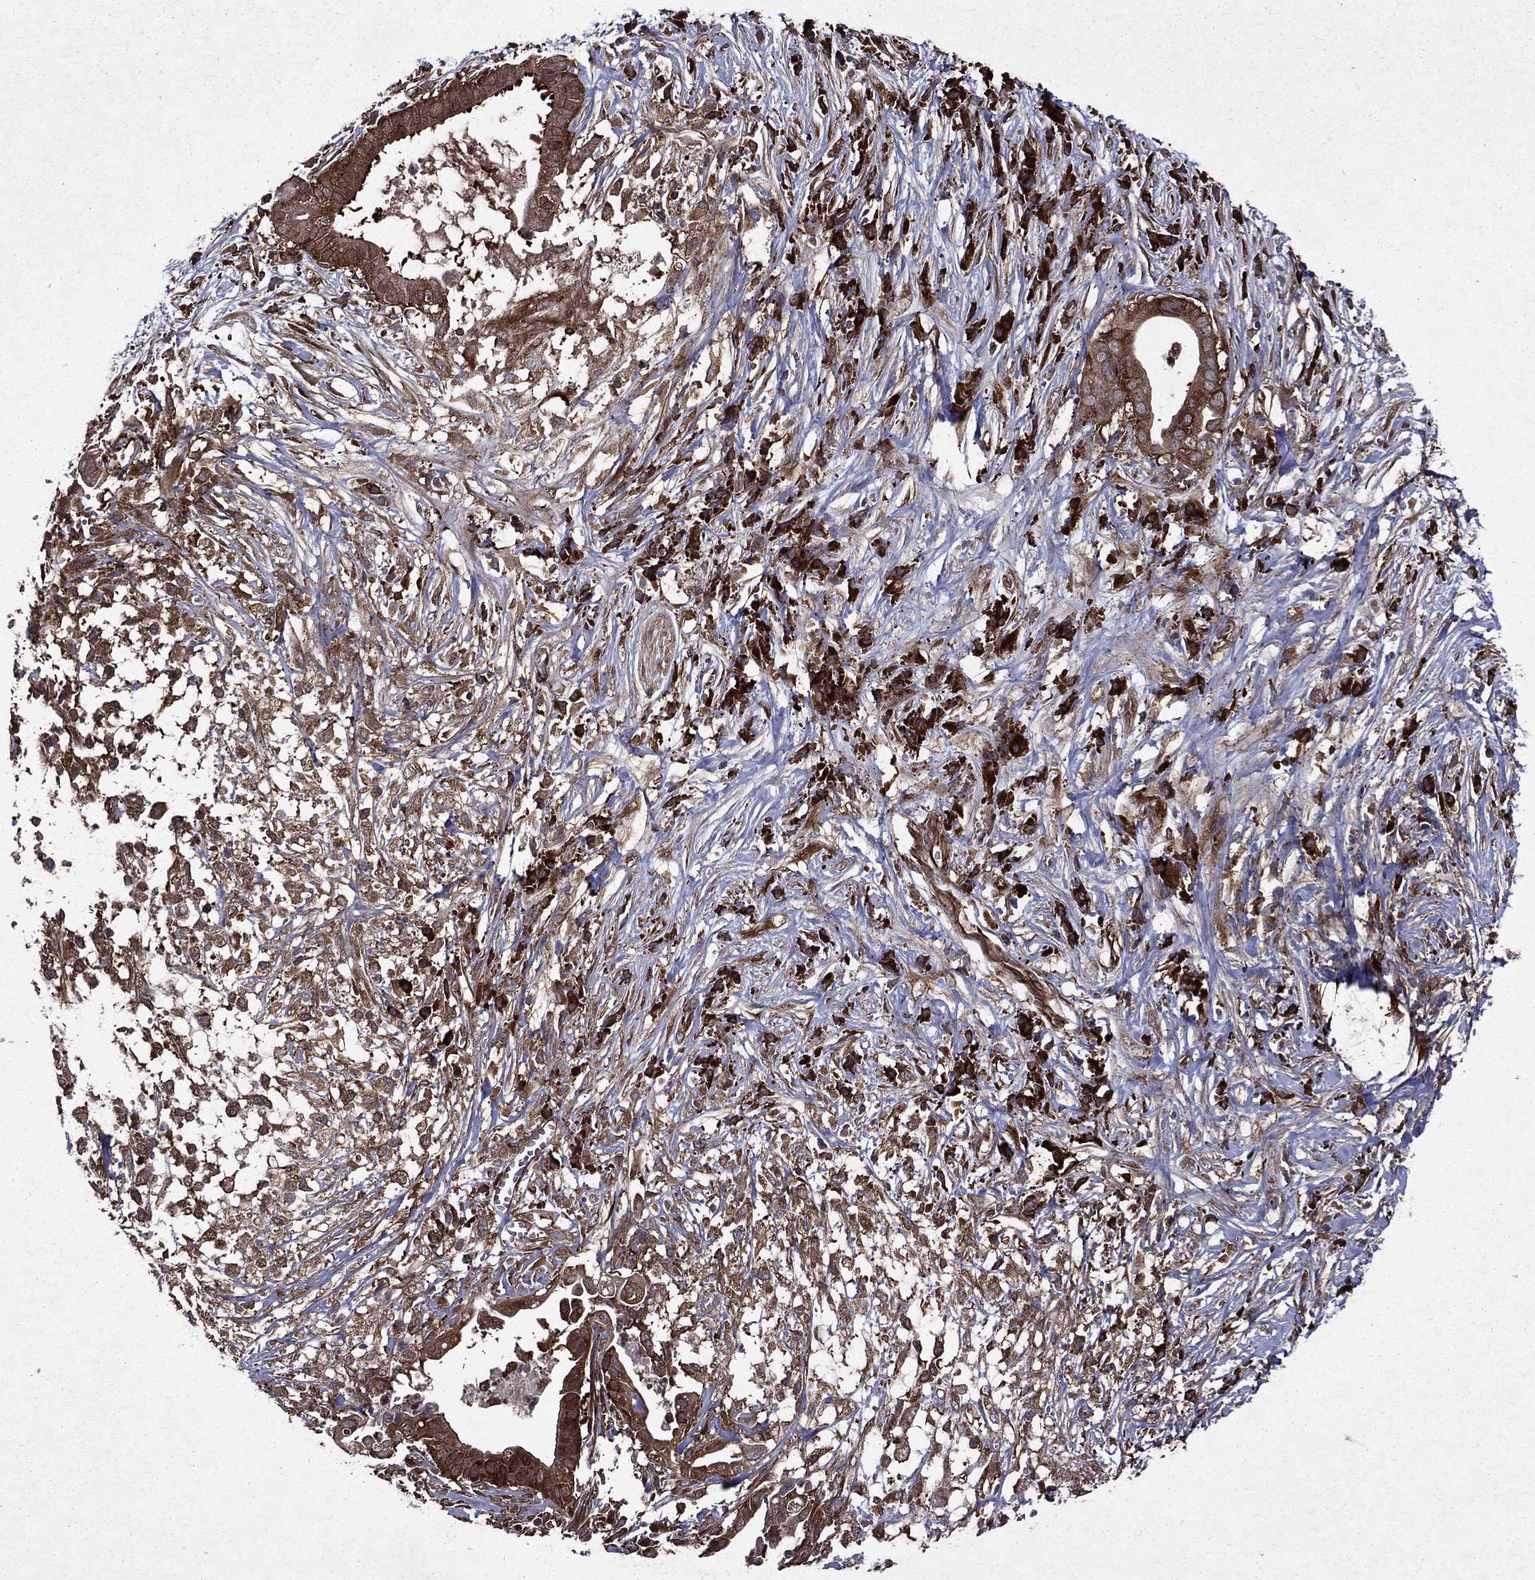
{"staining": {"intensity": "strong", "quantity": ">75%", "location": "cytoplasmic/membranous"}, "tissue": "pancreatic cancer", "cell_type": "Tumor cells", "image_type": "cancer", "snomed": [{"axis": "morphology", "description": "Adenocarcinoma, NOS"}, {"axis": "topography", "description": "Pancreas"}], "caption": "The image shows staining of pancreatic cancer (adenocarcinoma), revealing strong cytoplasmic/membranous protein expression (brown color) within tumor cells.", "gene": "EIF2B4", "patient": {"sex": "male", "age": 61}}